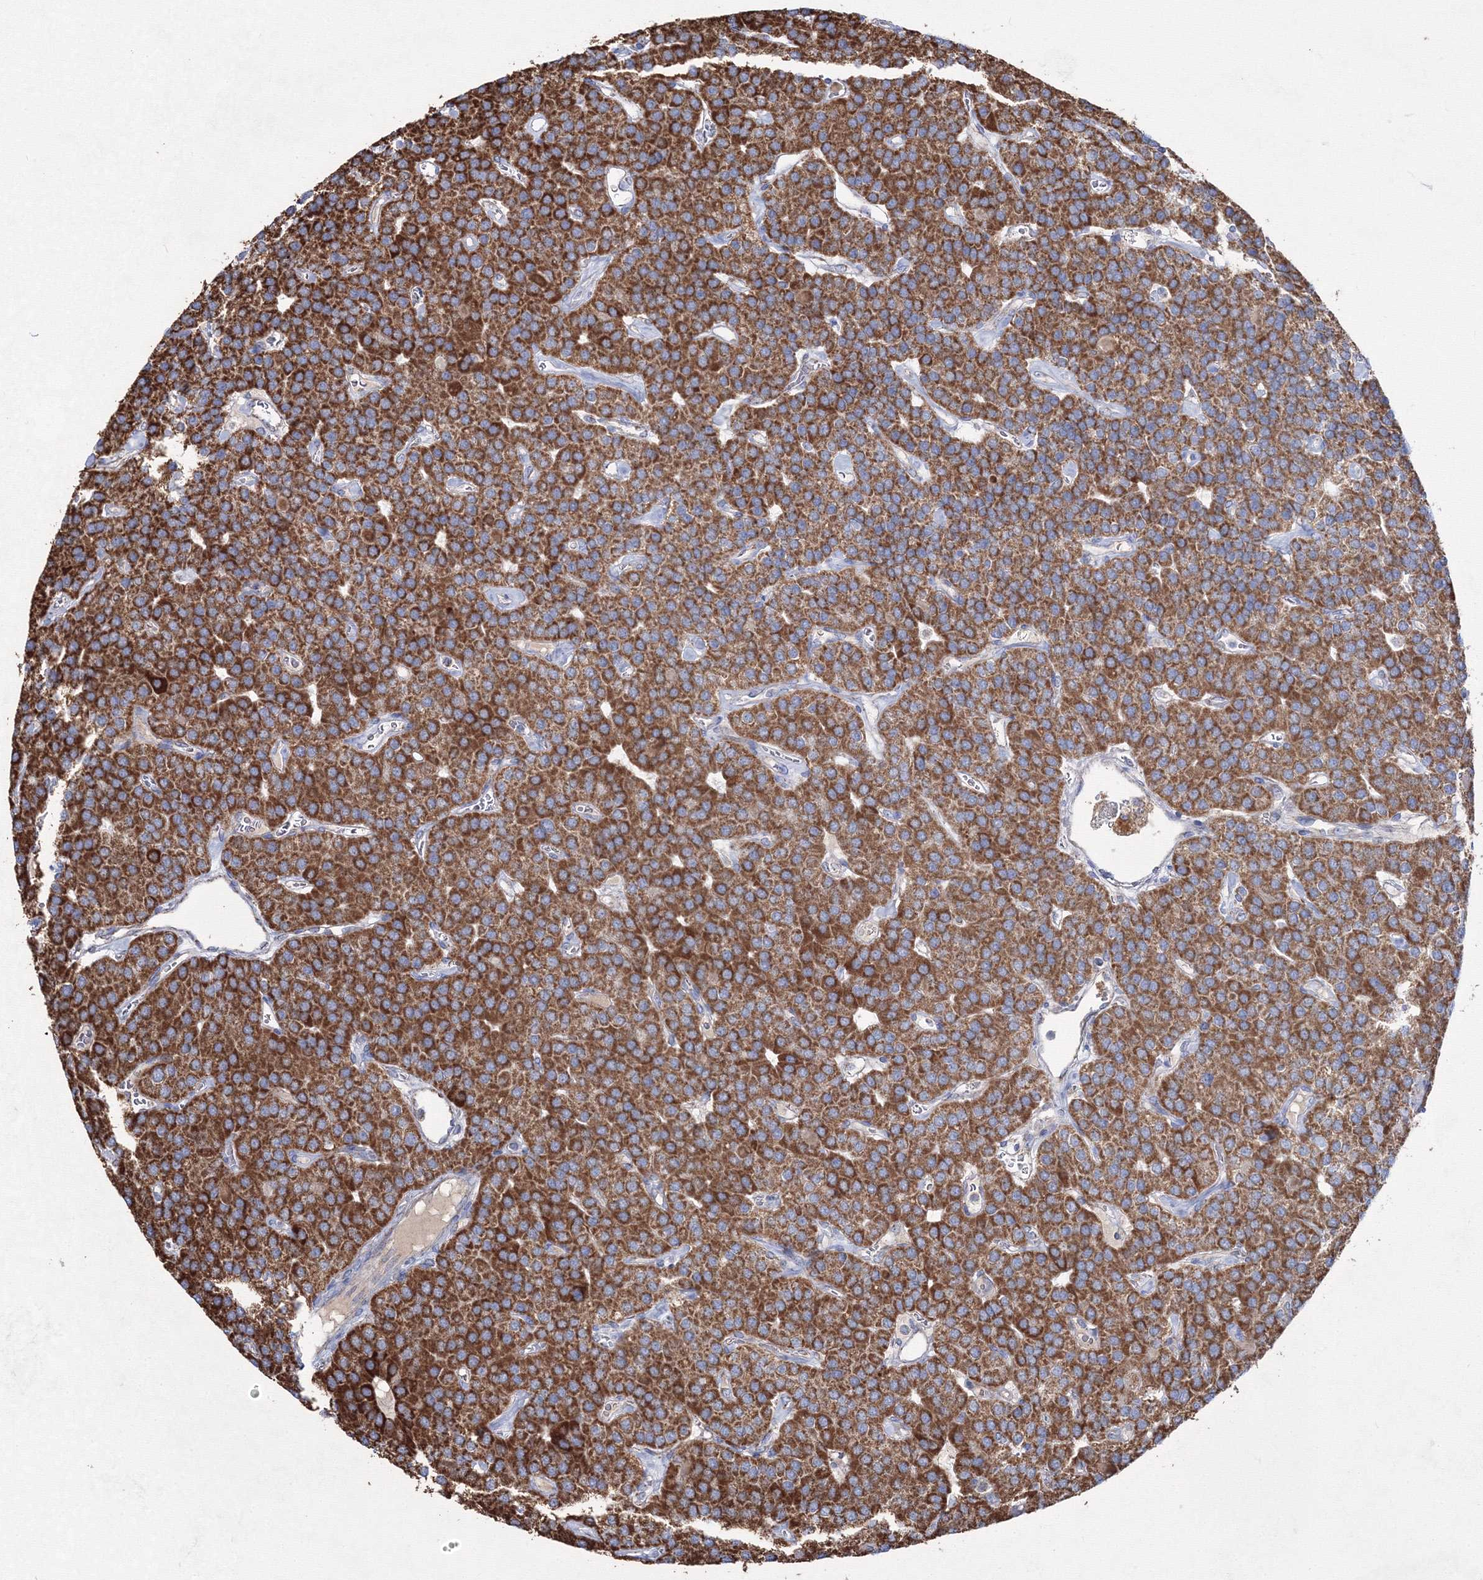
{"staining": {"intensity": "moderate", "quantity": ">75%", "location": "cytoplasmic/membranous"}, "tissue": "parathyroid gland", "cell_type": "Glandular cells", "image_type": "normal", "snomed": [{"axis": "morphology", "description": "Normal tissue, NOS"}, {"axis": "morphology", "description": "Adenoma, NOS"}, {"axis": "topography", "description": "Parathyroid gland"}], "caption": "There is medium levels of moderate cytoplasmic/membranous expression in glandular cells of benign parathyroid gland, as demonstrated by immunohistochemical staining (brown color).", "gene": "IGSF9", "patient": {"sex": "female", "age": 86}}